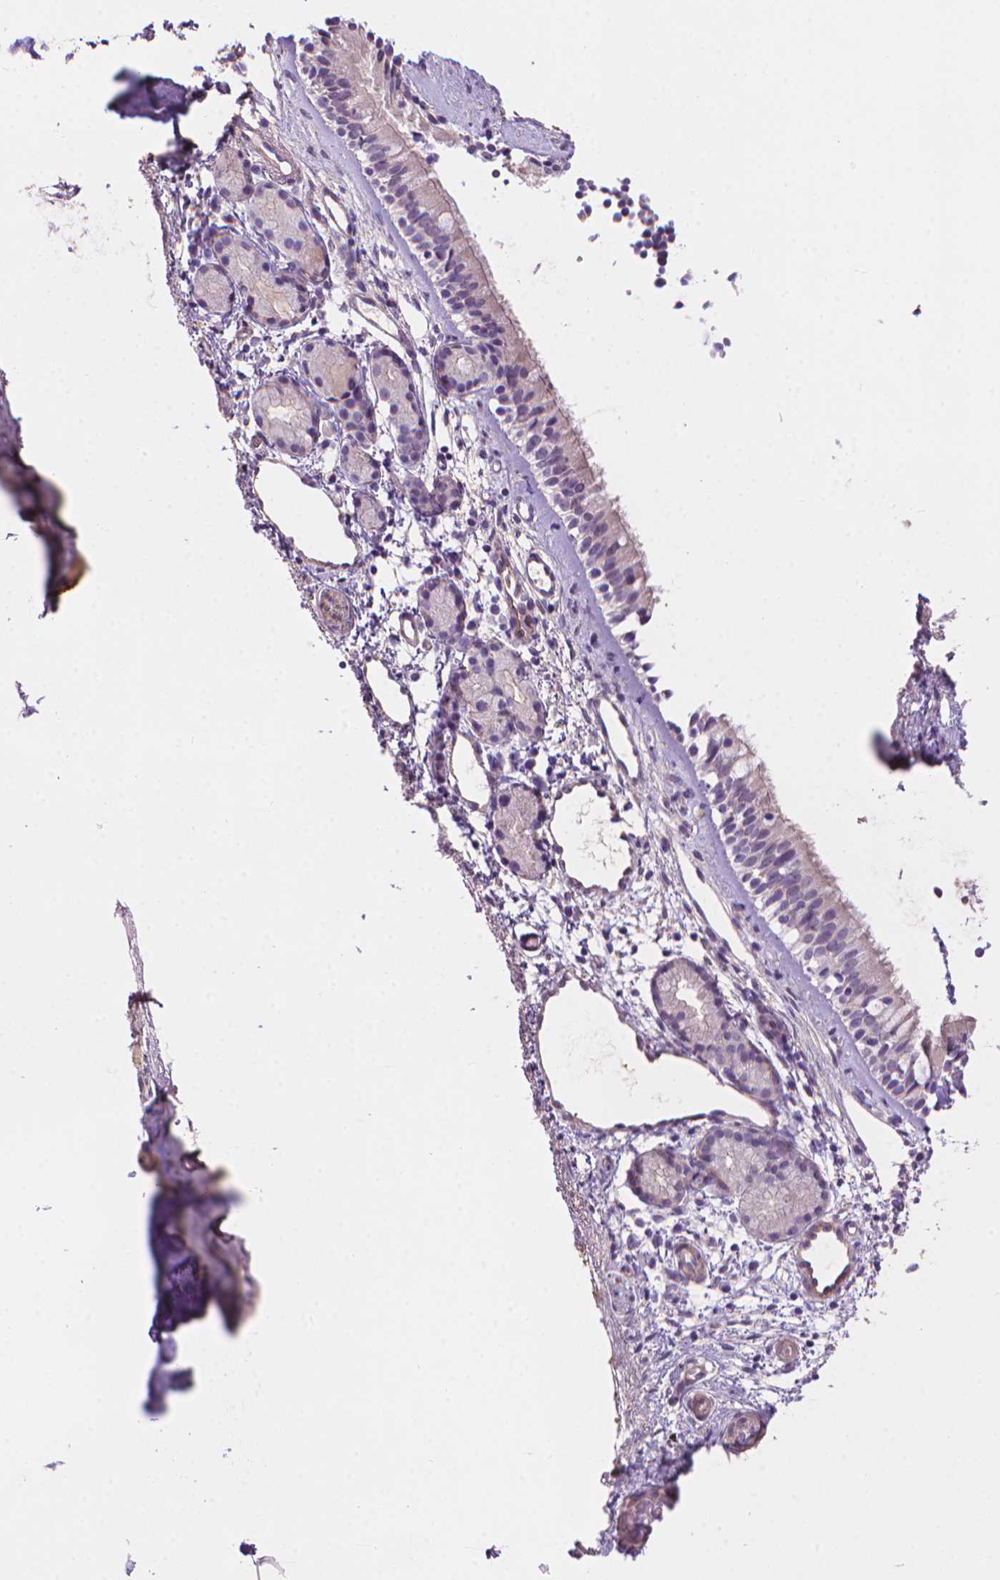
{"staining": {"intensity": "negative", "quantity": "none", "location": "none"}, "tissue": "nasopharynx", "cell_type": "Respiratory epithelial cells", "image_type": "normal", "snomed": [{"axis": "morphology", "description": "Normal tissue, NOS"}, {"axis": "topography", "description": "Nasopharynx"}], "caption": "There is no significant positivity in respiratory epithelial cells of nasopharynx. Nuclei are stained in blue.", "gene": "AMMECR1L", "patient": {"sex": "female", "age": 52}}